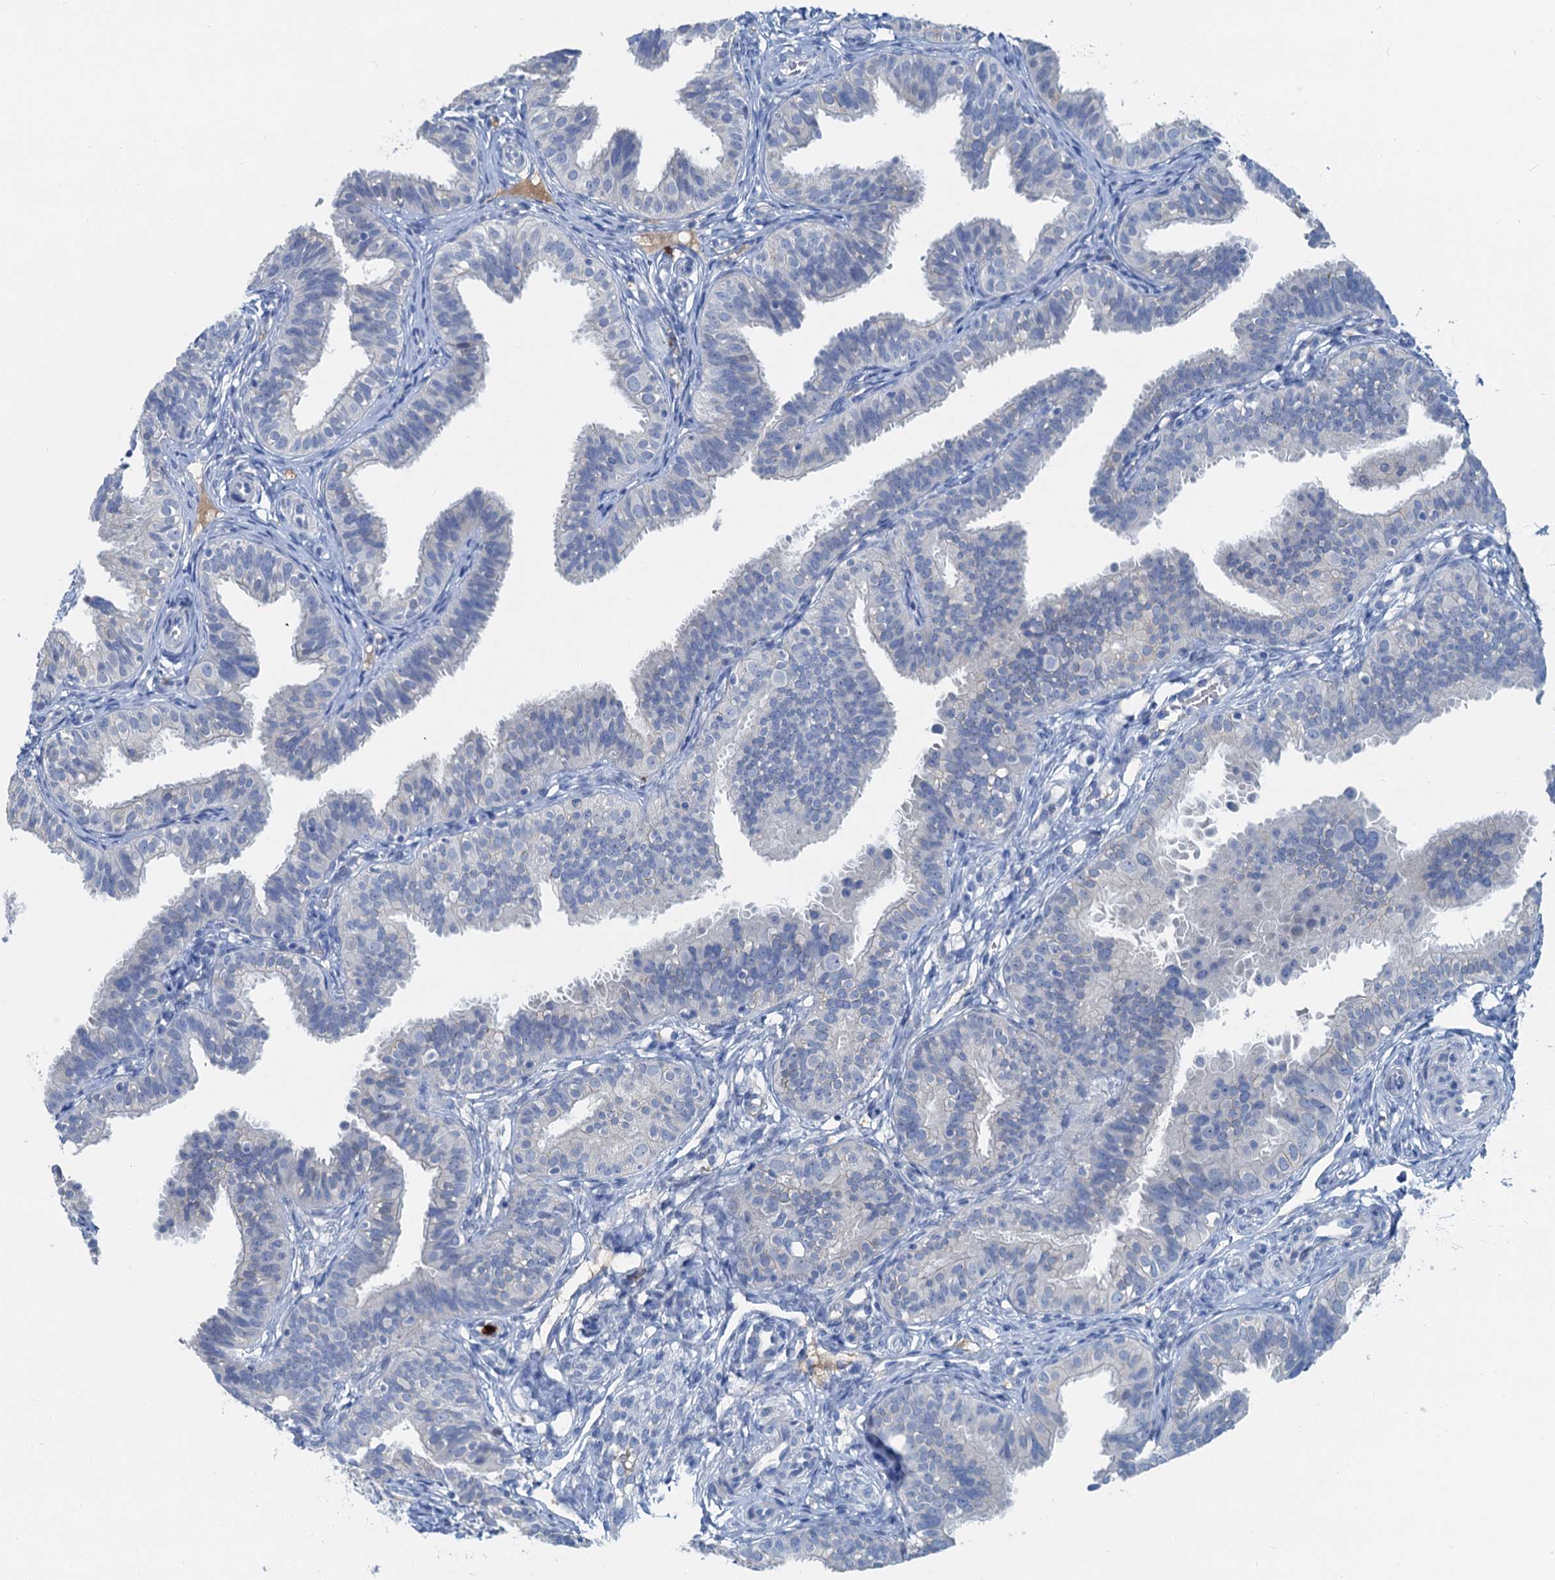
{"staining": {"intensity": "negative", "quantity": "none", "location": "none"}, "tissue": "fallopian tube", "cell_type": "Glandular cells", "image_type": "normal", "snomed": [{"axis": "morphology", "description": "Normal tissue, NOS"}, {"axis": "topography", "description": "Fallopian tube"}], "caption": "Immunohistochemistry image of benign human fallopian tube stained for a protein (brown), which demonstrates no expression in glandular cells.", "gene": "OTOA", "patient": {"sex": "female", "age": 35}}